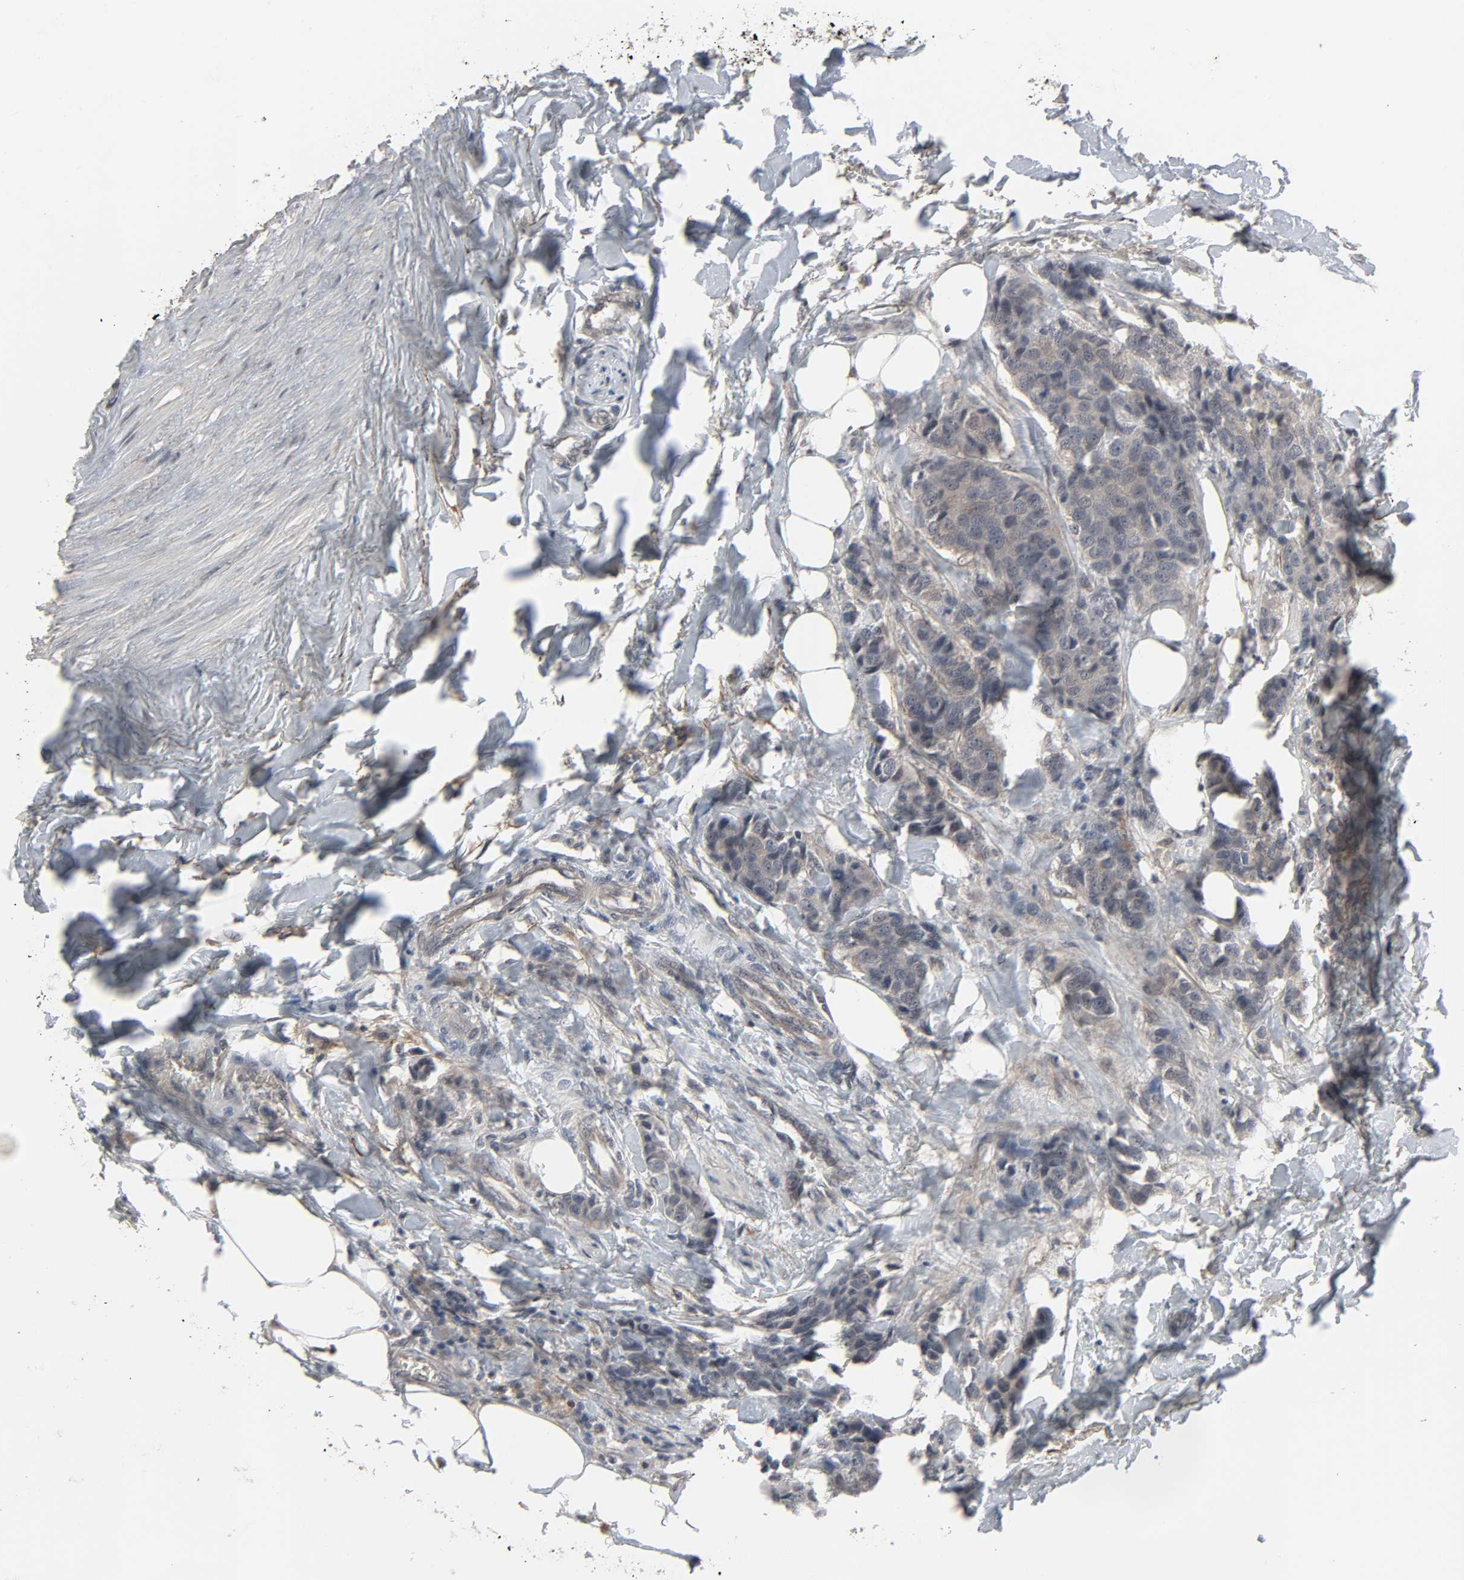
{"staining": {"intensity": "negative", "quantity": "none", "location": "none"}, "tissue": "breast cancer", "cell_type": "Tumor cells", "image_type": "cancer", "snomed": [{"axis": "morphology", "description": "Duct carcinoma"}, {"axis": "topography", "description": "Breast"}], "caption": "IHC photomicrograph of neoplastic tissue: human intraductal carcinoma (breast) stained with DAB (3,3'-diaminobenzidine) reveals no significant protein staining in tumor cells.", "gene": "ZNF222", "patient": {"sex": "female", "age": 80}}